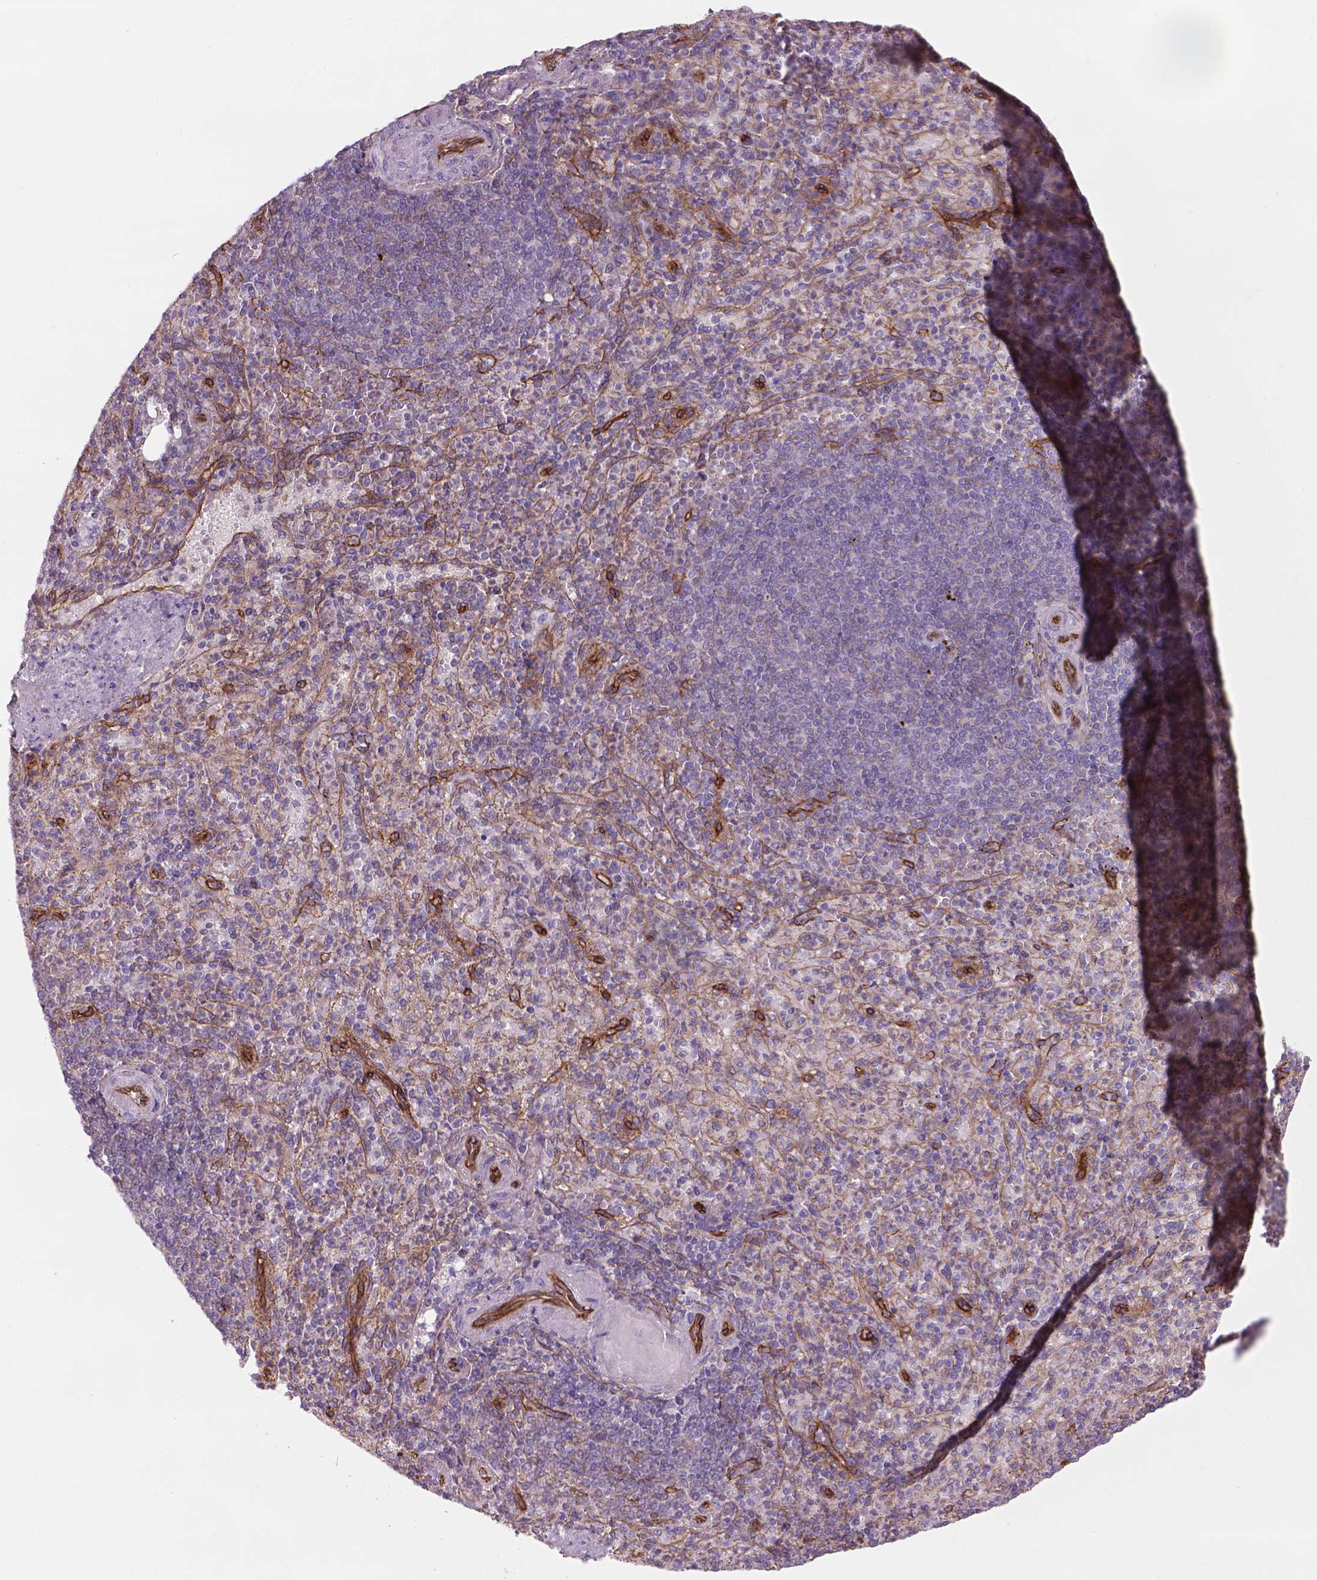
{"staining": {"intensity": "negative", "quantity": "none", "location": "none"}, "tissue": "spleen", "cell_type": "Cells in red pulp", "image_type": "normal", "snomed": [{"axis": "morphology", "description": "Normal tissue, NOS"}, {"axis": "topography", "description": "Spleen"}], "caption": "This is a histopathology image of immunohistochemistry staining of unremarkable spleen, which shows no positivity in cells in red pulp. (Stains: DAB IHC with hematoxylin counter stain, Microscopy: brightfield microscopy at high magnification).", "gene": "TENT5A", "patient": {"sex": "female", "age": 74}}